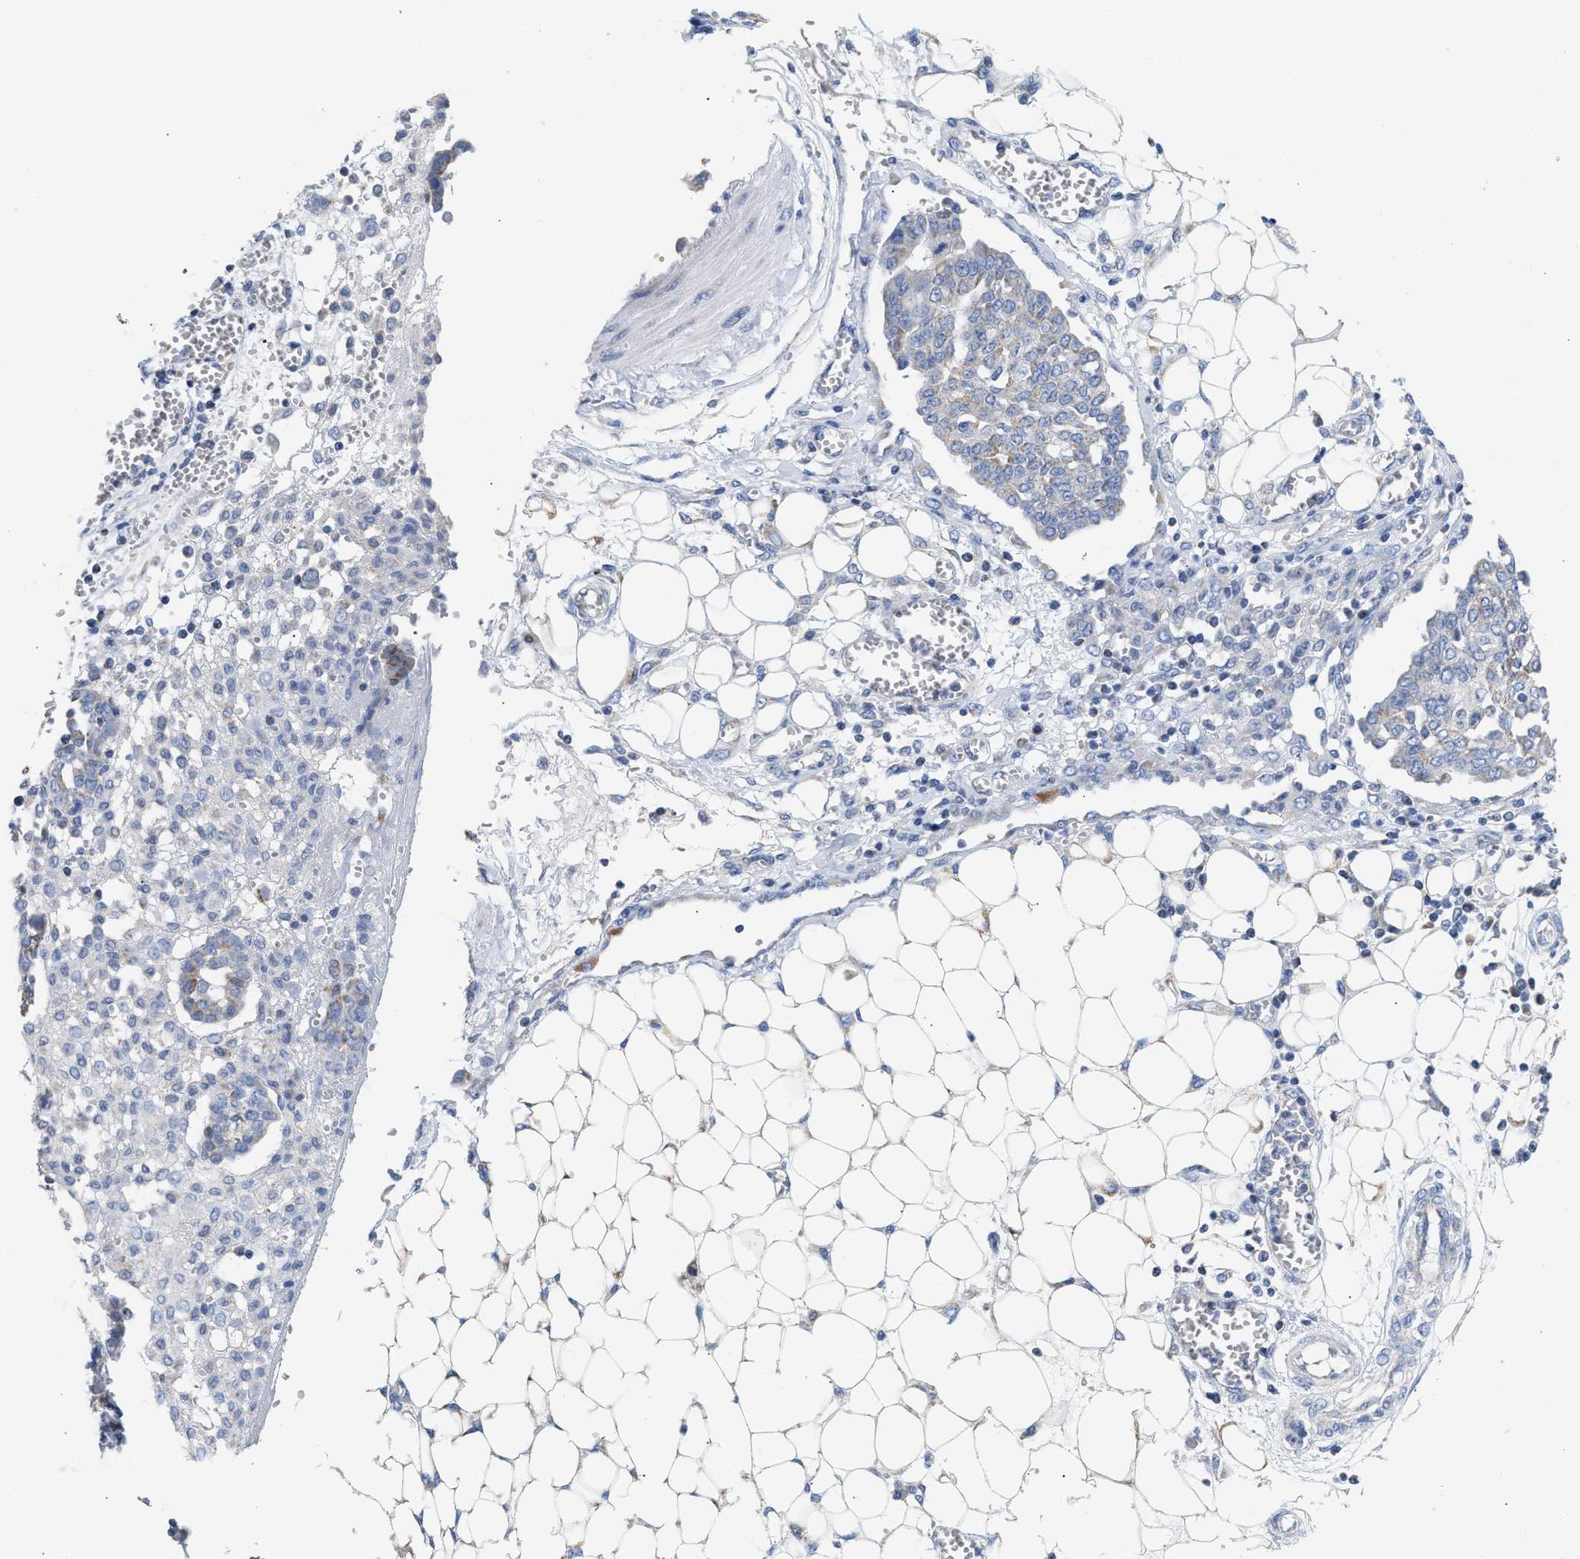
{"staining": {"intensity": "weak", "quantity": "<25%", "location": "cytoplasmic/membranous"}, "tissue": "ovarian cancer", "cell_type": "Tumor cells", "image_type": "cancer", "snomed": [{"axis": "morphology", "description": "Cystadenocarcinoma, serous, NOS"}, {"axis": "topography", "description": "Soft tissue"}, {"axis": "topography", "description": "Ovary"}], "caption": "Immunohistochemistry of human ovarian serous cystadenocarcinoma exhibits no staining in tumor cells. (Stains: DAB IHC with hematoxylin counter stain, Microscopy: brightfield microscopy at high magnification).", "gene": "ACOT13", "patient": {"sex": "female", "age": 57}}